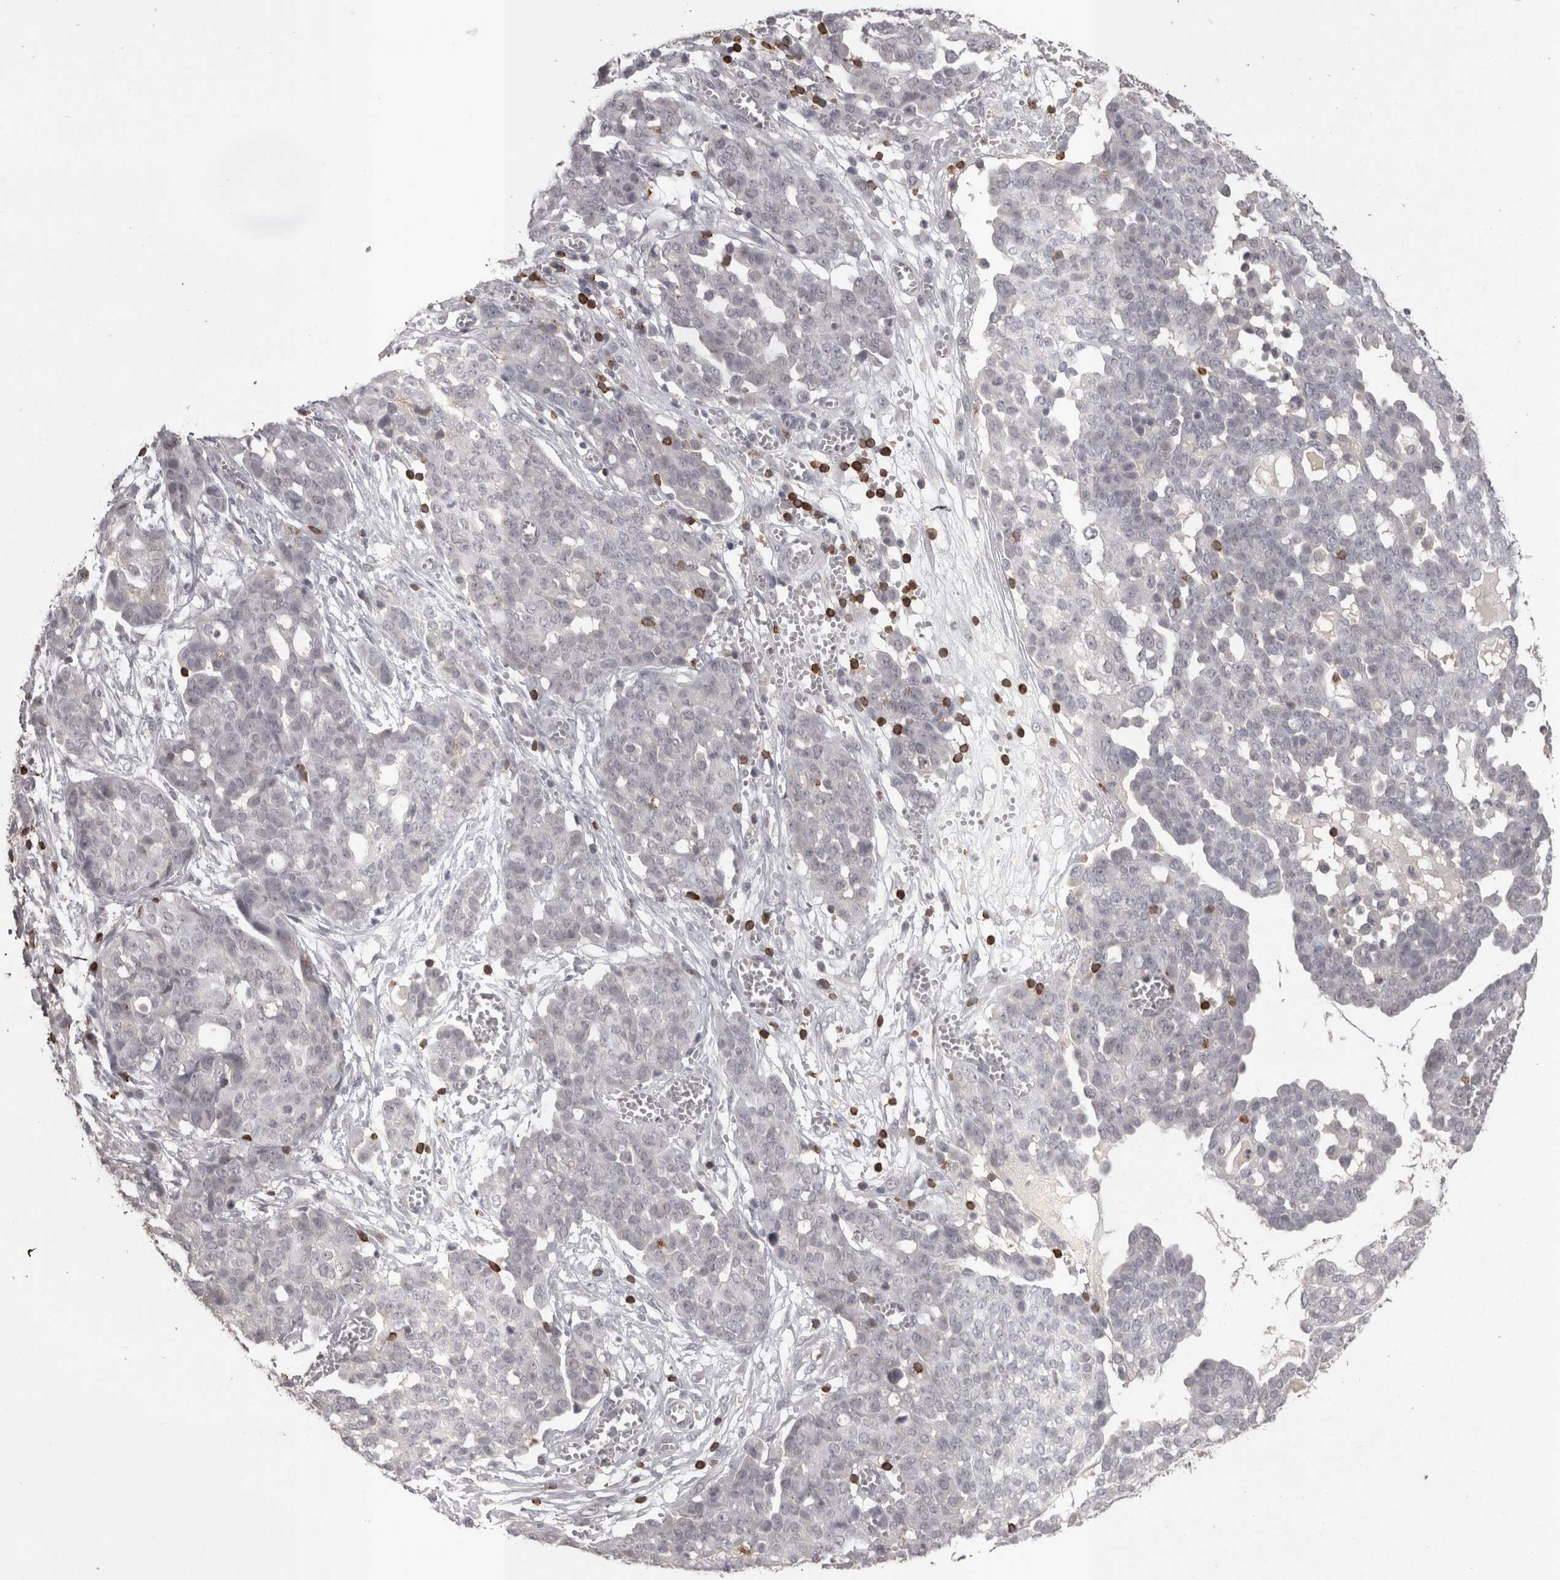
{"staining": {"intensity": "negative", "quantity": "none", "location": "none"}, "tissue": "ovarian cancer", "cell_type": "Tumor cells", "image_type": "cancer", "snomed": [{"axis": "morphology", "description": "Cystadenocarcinoma, serous, NOS"}, {"axis": "topography", "description": "Soft tissue"}, {"axis": "topography", "description": "Ovary"}], "caption": "IHC of human ovarian serous cystadenocarcinoma shows no positivity in tumor cells. (Stains: DAB (3,3'-diaminobenzidine) immunohistochemistry (IHC) with hematoxylin counter stain, Microscopy: brightfield microscopy at high magnification).", "gene": "SKAP1", "patient": {"sex": "female", "age": 57}}